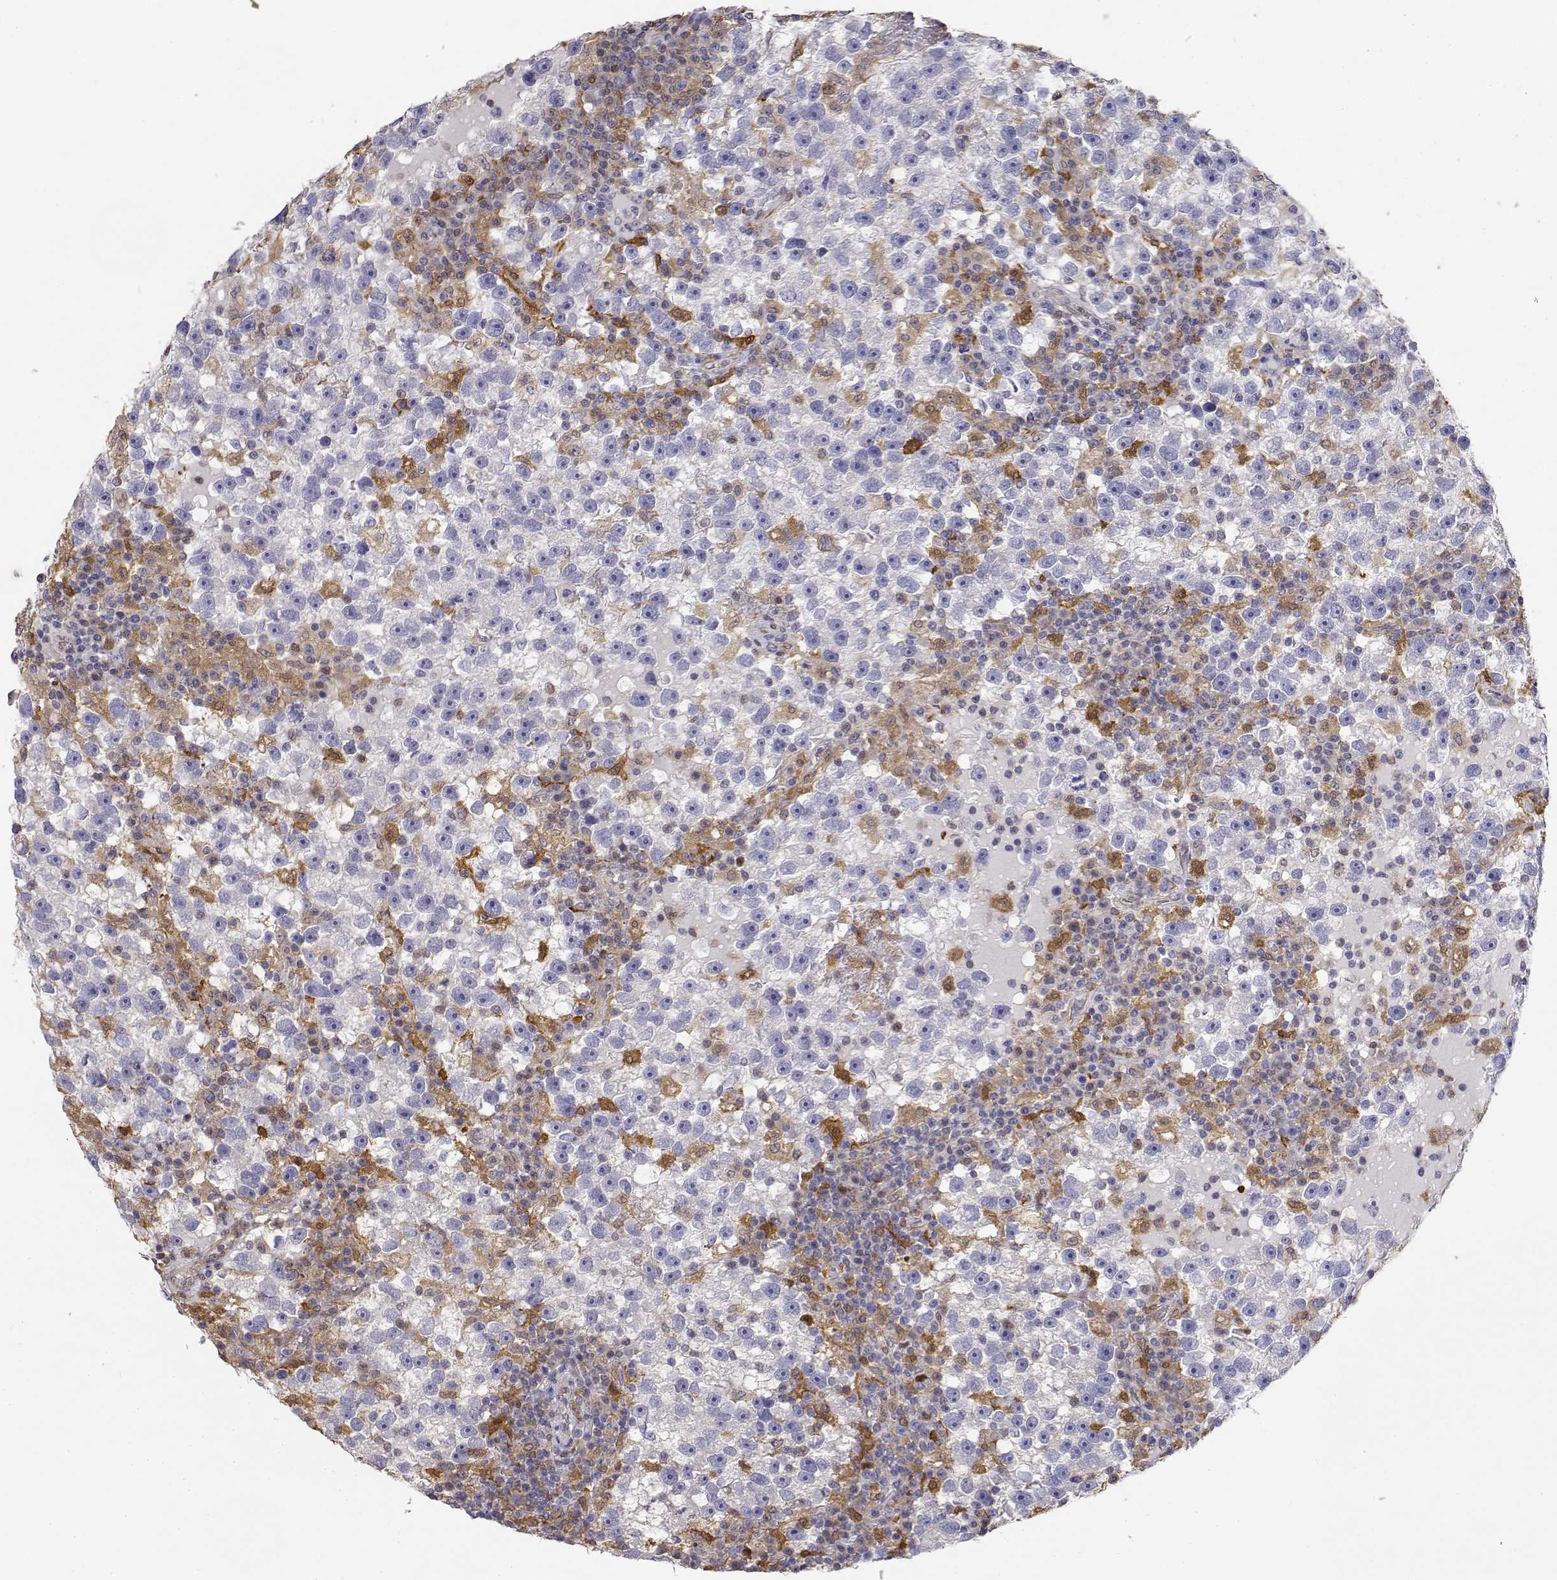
{"staining": {"intensity": "negative", "quantity": "none", "location": "none"}, "tissue": "testis cancer", "cell_type": "Tumor cells", "image_type": "cancer", "snomed": [{"axis": "morphology", "description": "Seminoma, NOS"}, {"axis": "topography", "description": "Testis"}], "caption": "The photomicrograph displays no staining of tumor cells in testis cancer.", "gene": "ADA", "patient": {"sex": "male", "age": 47}}